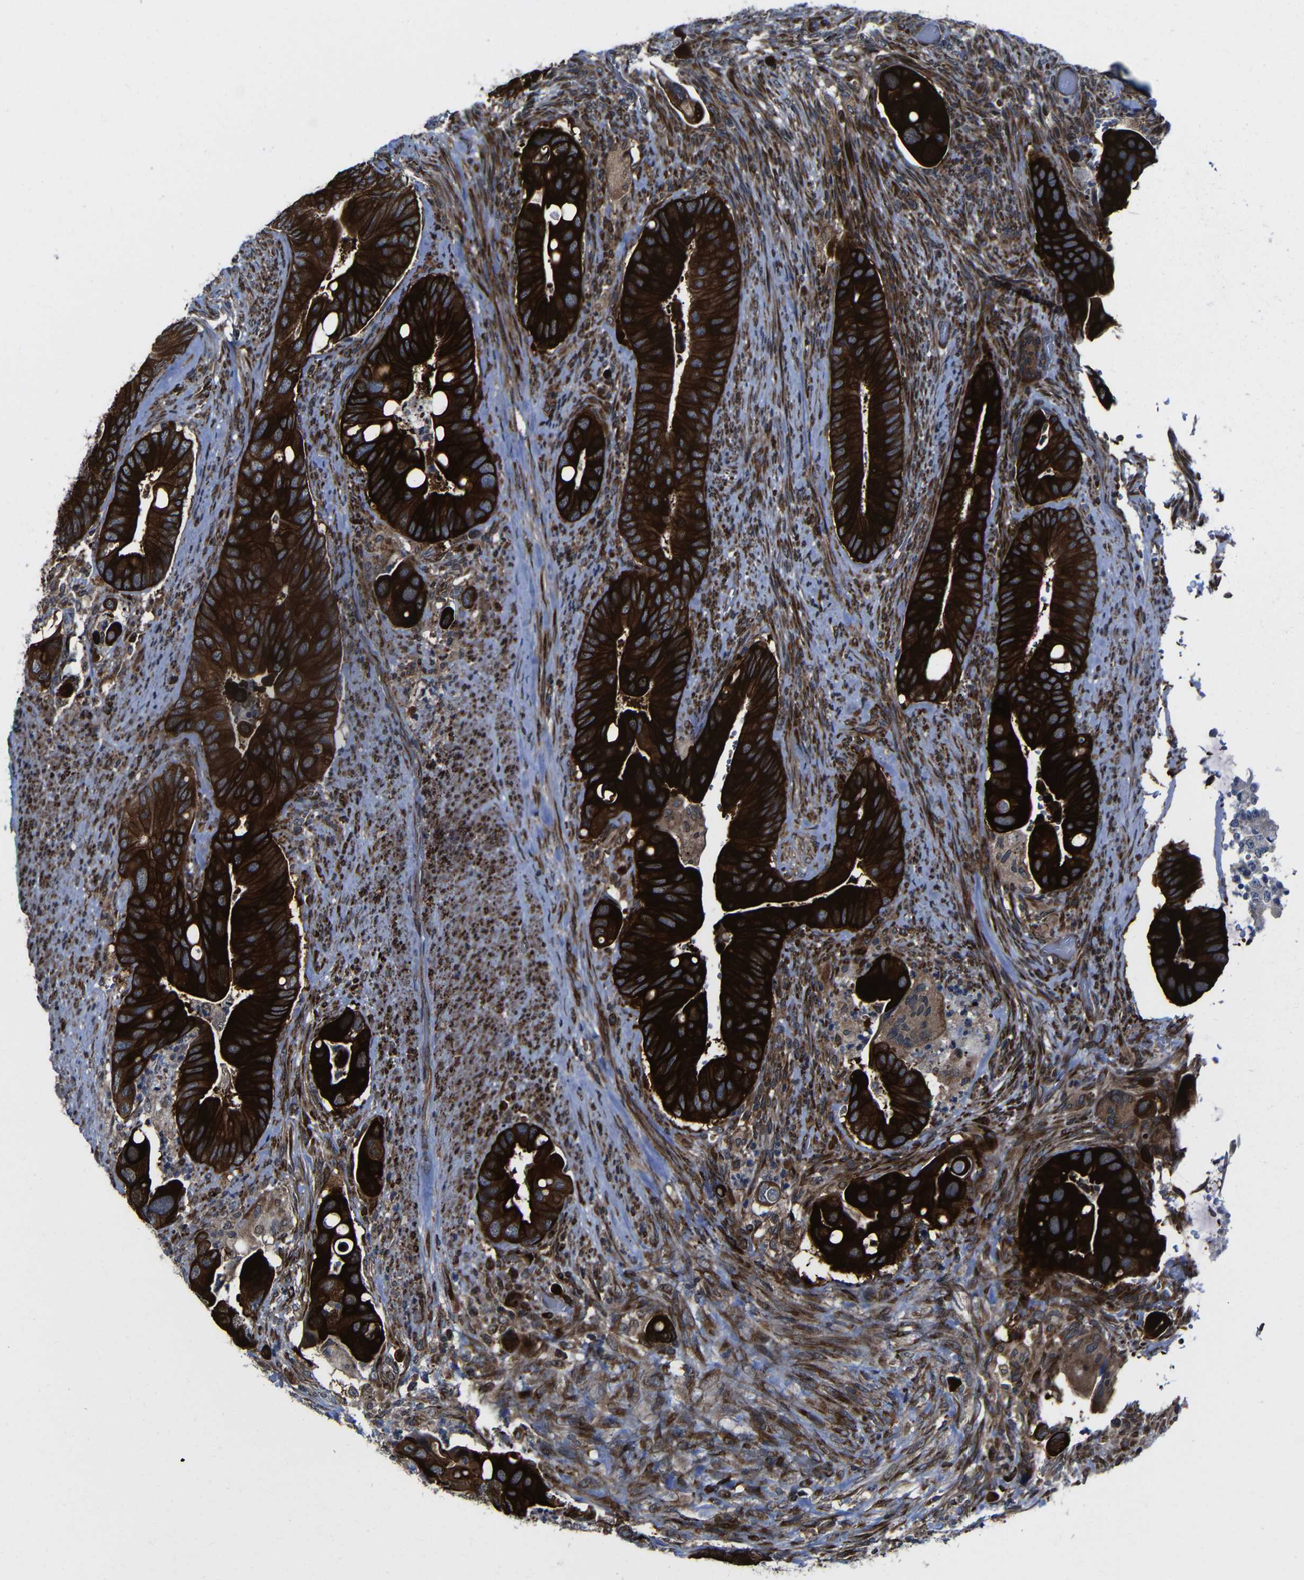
{"staining": {"intensity": "strong", "quantity": ">75%", "location": "cytoplasmic/membranous"}, "tissue": "colorectal cancer", "cell_type": "Tumor cells", "image_type": "cancer", "snomed": [{"axis": "morphology", "description": "Adenocarcinoma, NOS"}, {"axis": "topography", "description": "Rectum"}], "caption": "Immunohistochemistry (DAB) staining of human colorectal cancer (adenocarcinoma) shows strong cytoplasmic/membranous protein expression in about >75% of tumor cells.", "gene": "KIAA0513", "patient": {"sex": "female", "age": 57}}